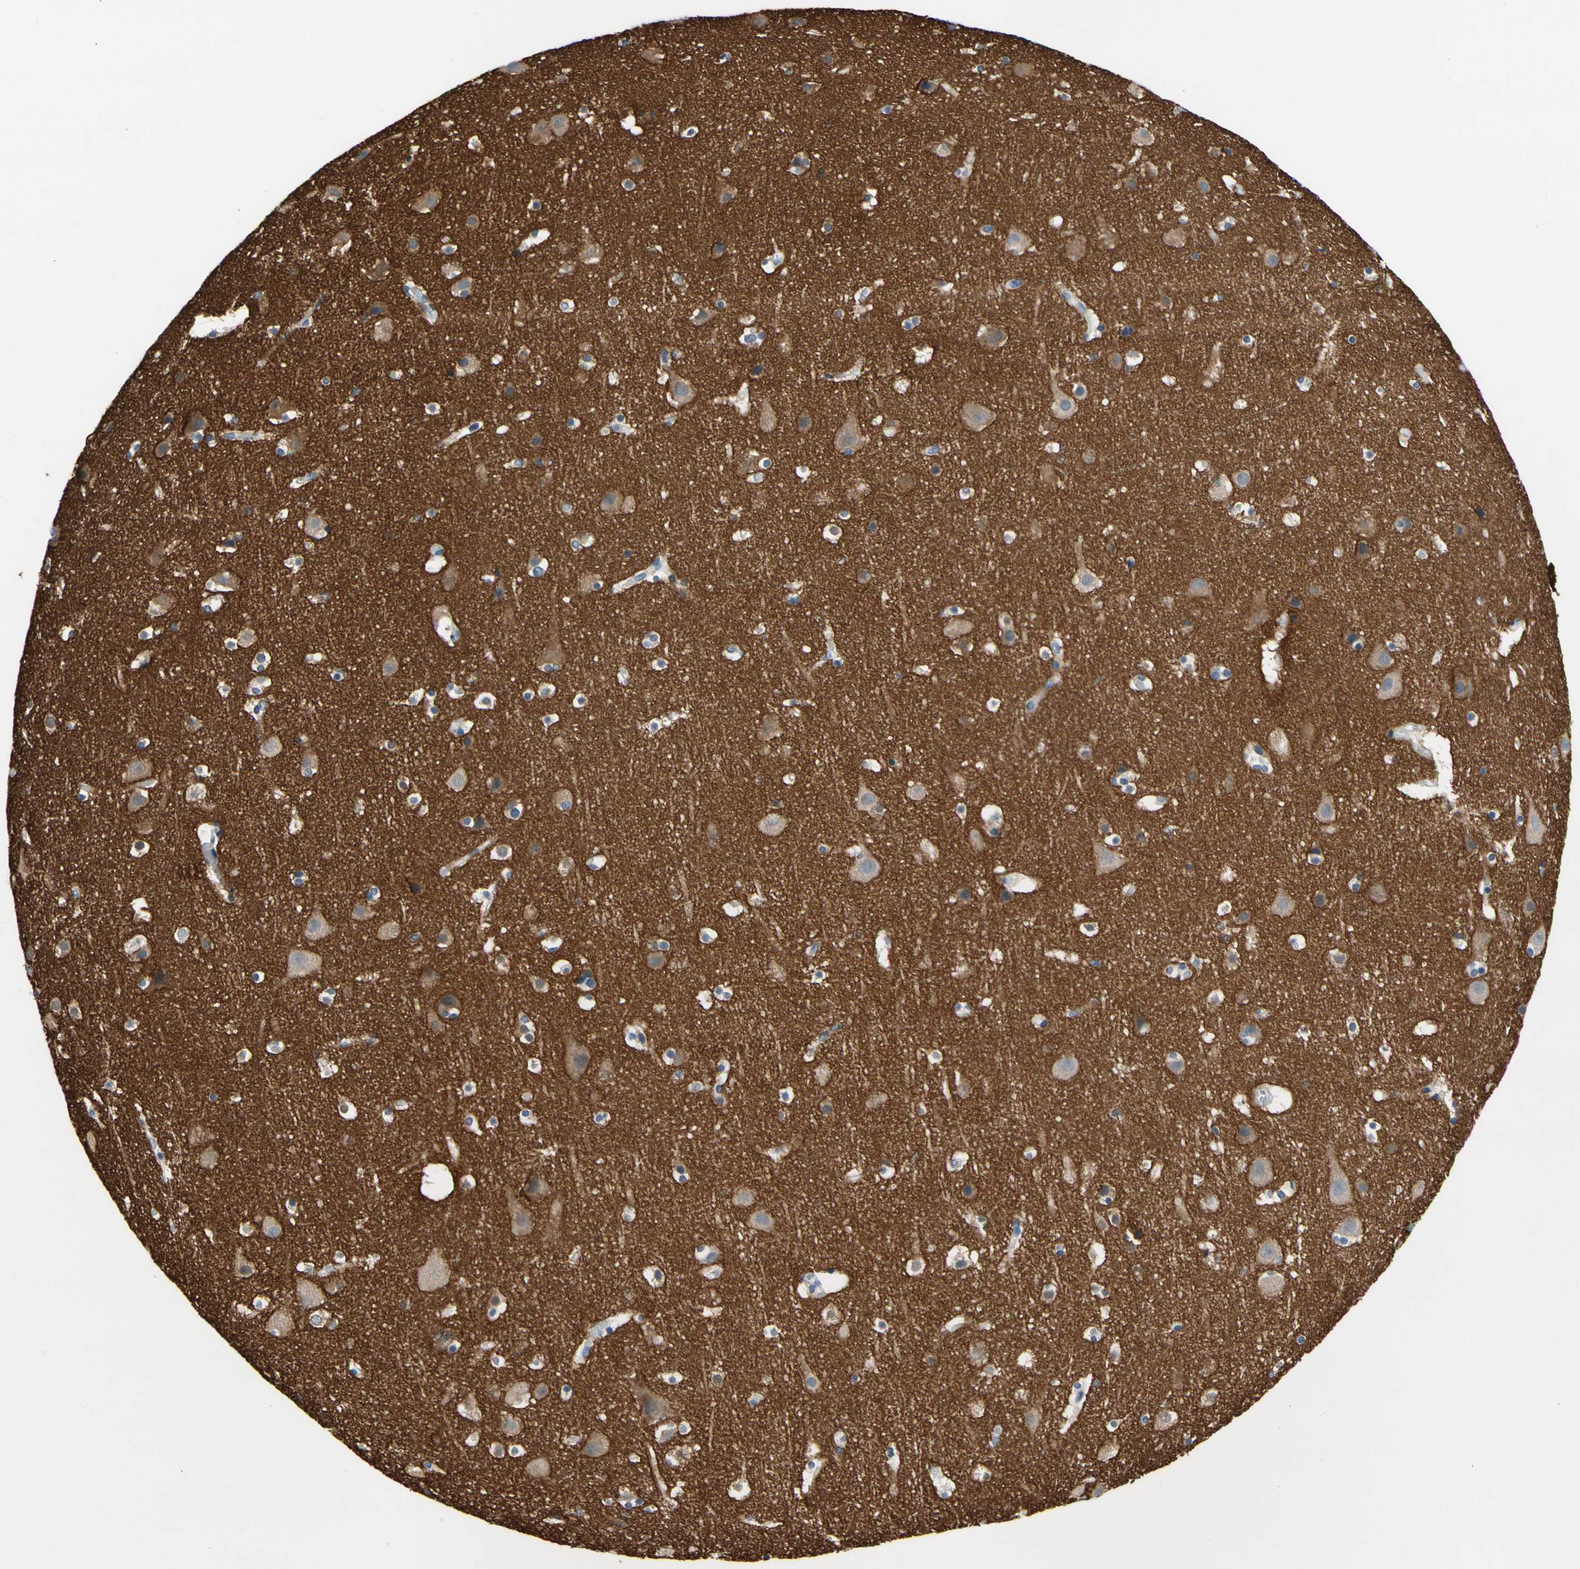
{"staining": {"intensity": "negative", "quantity": "none", "location": "none"}, "tissue": "cerebral cortex", "cell_type": "Endothelial cells", "image_type": "normal", "snomed": [{"axis": "morphology", "description": "Normal tissue, NOS"}, {"axis": "topography", "description": "Cerebral cortex"}], "caption": "Micrograph shows no protein staining in endothelial cells of benign cerebral cortex.", "gene": "STXBP1", "patient": {"sex": "male", "age": 45}}